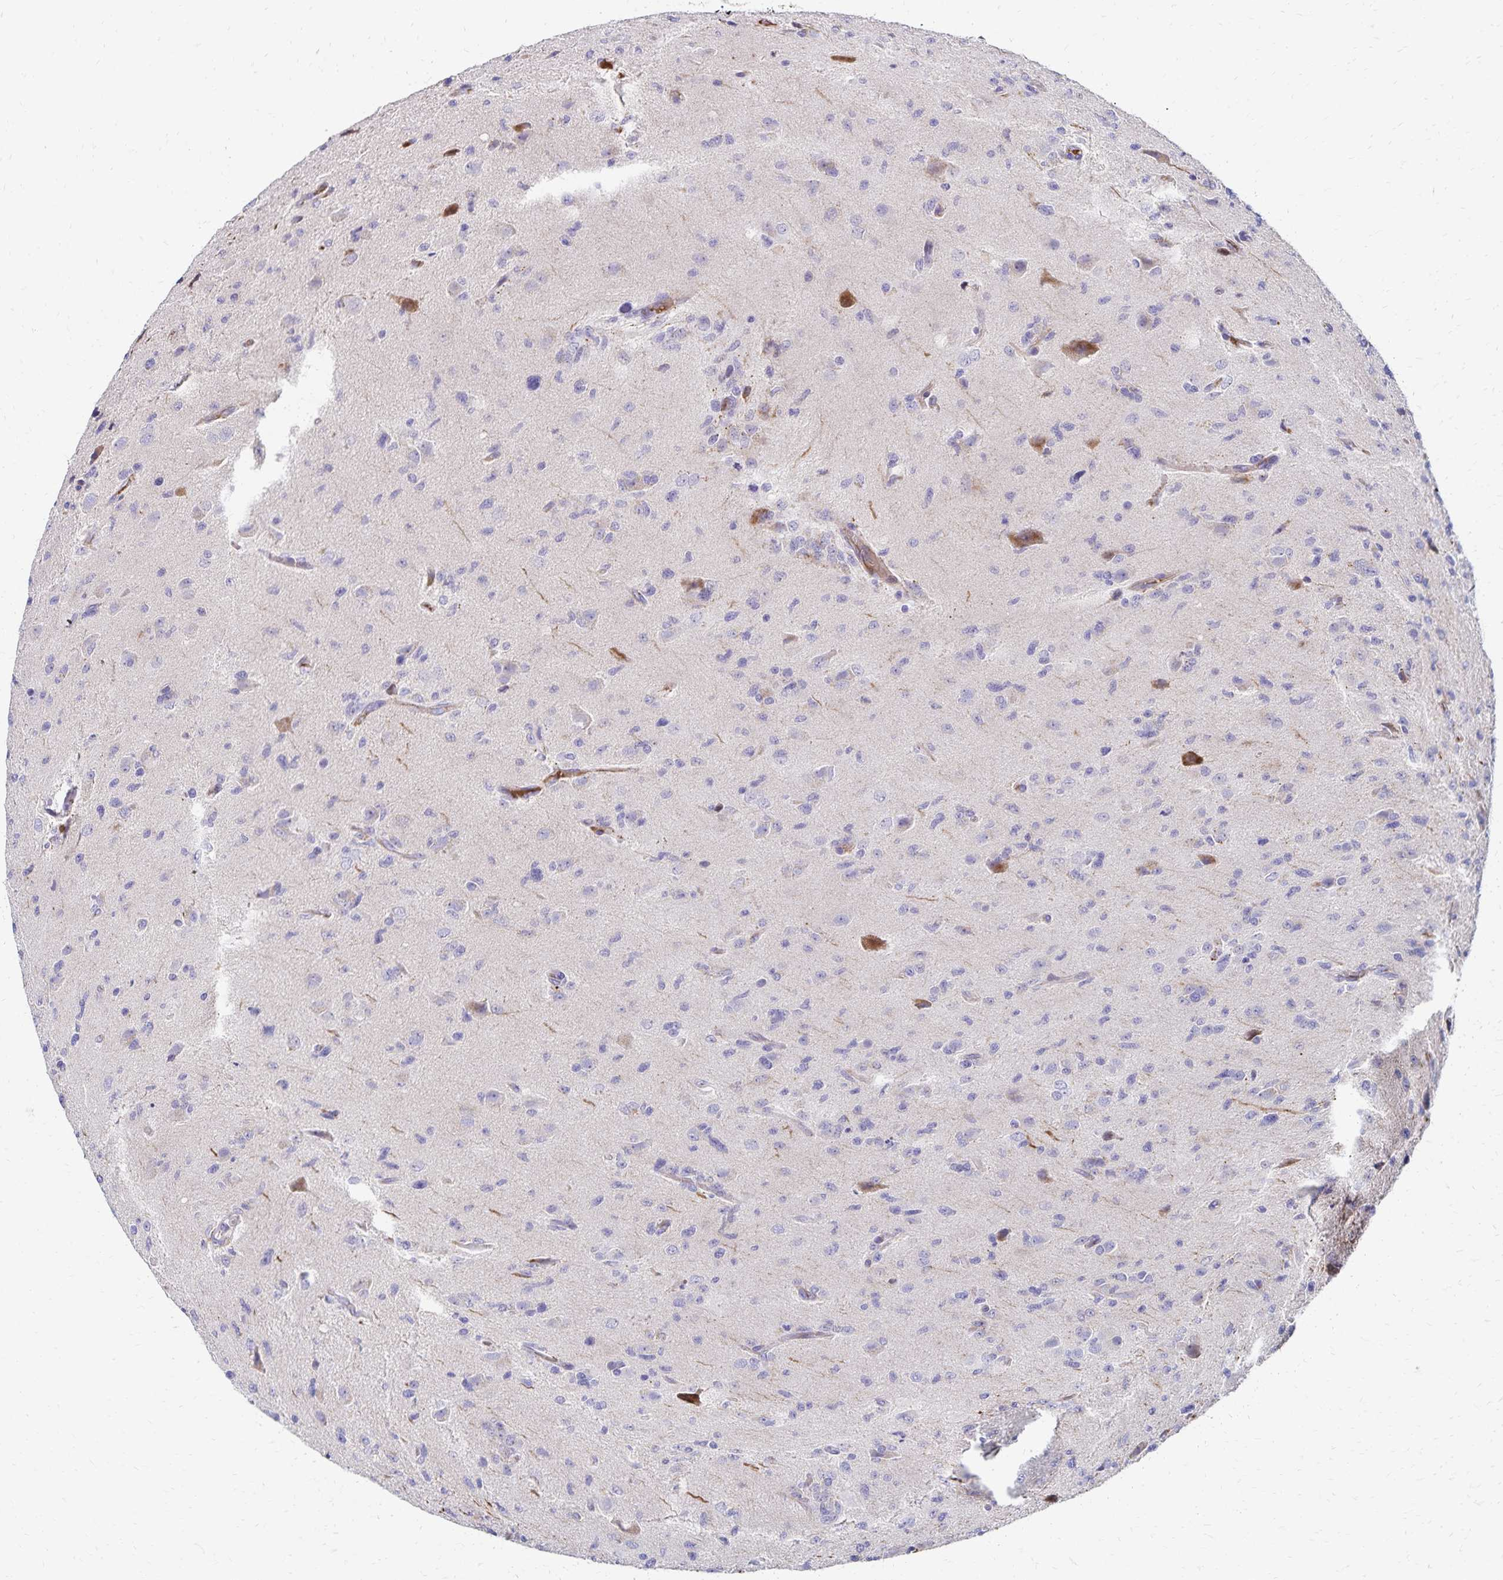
{"staining": {"intensity": "negative", "quantity": "none", "location": "none"}, "tissue": "glioma", "cell_type": "Tumor cells", "image_type": "cancer", "snomed": [{"axis": "morphology", "description": "Glioma, malignant, High grade"}, {"axis": "topography", "description": "Brain"}], "caption": "High power microscopy photomicrograph of an IHC histopathology image of high-grade glioma (malignant), revealing no significant expression in tumor cells.", "gene": "NECAP1", "patient": {"sex": "male", "age": 68}}